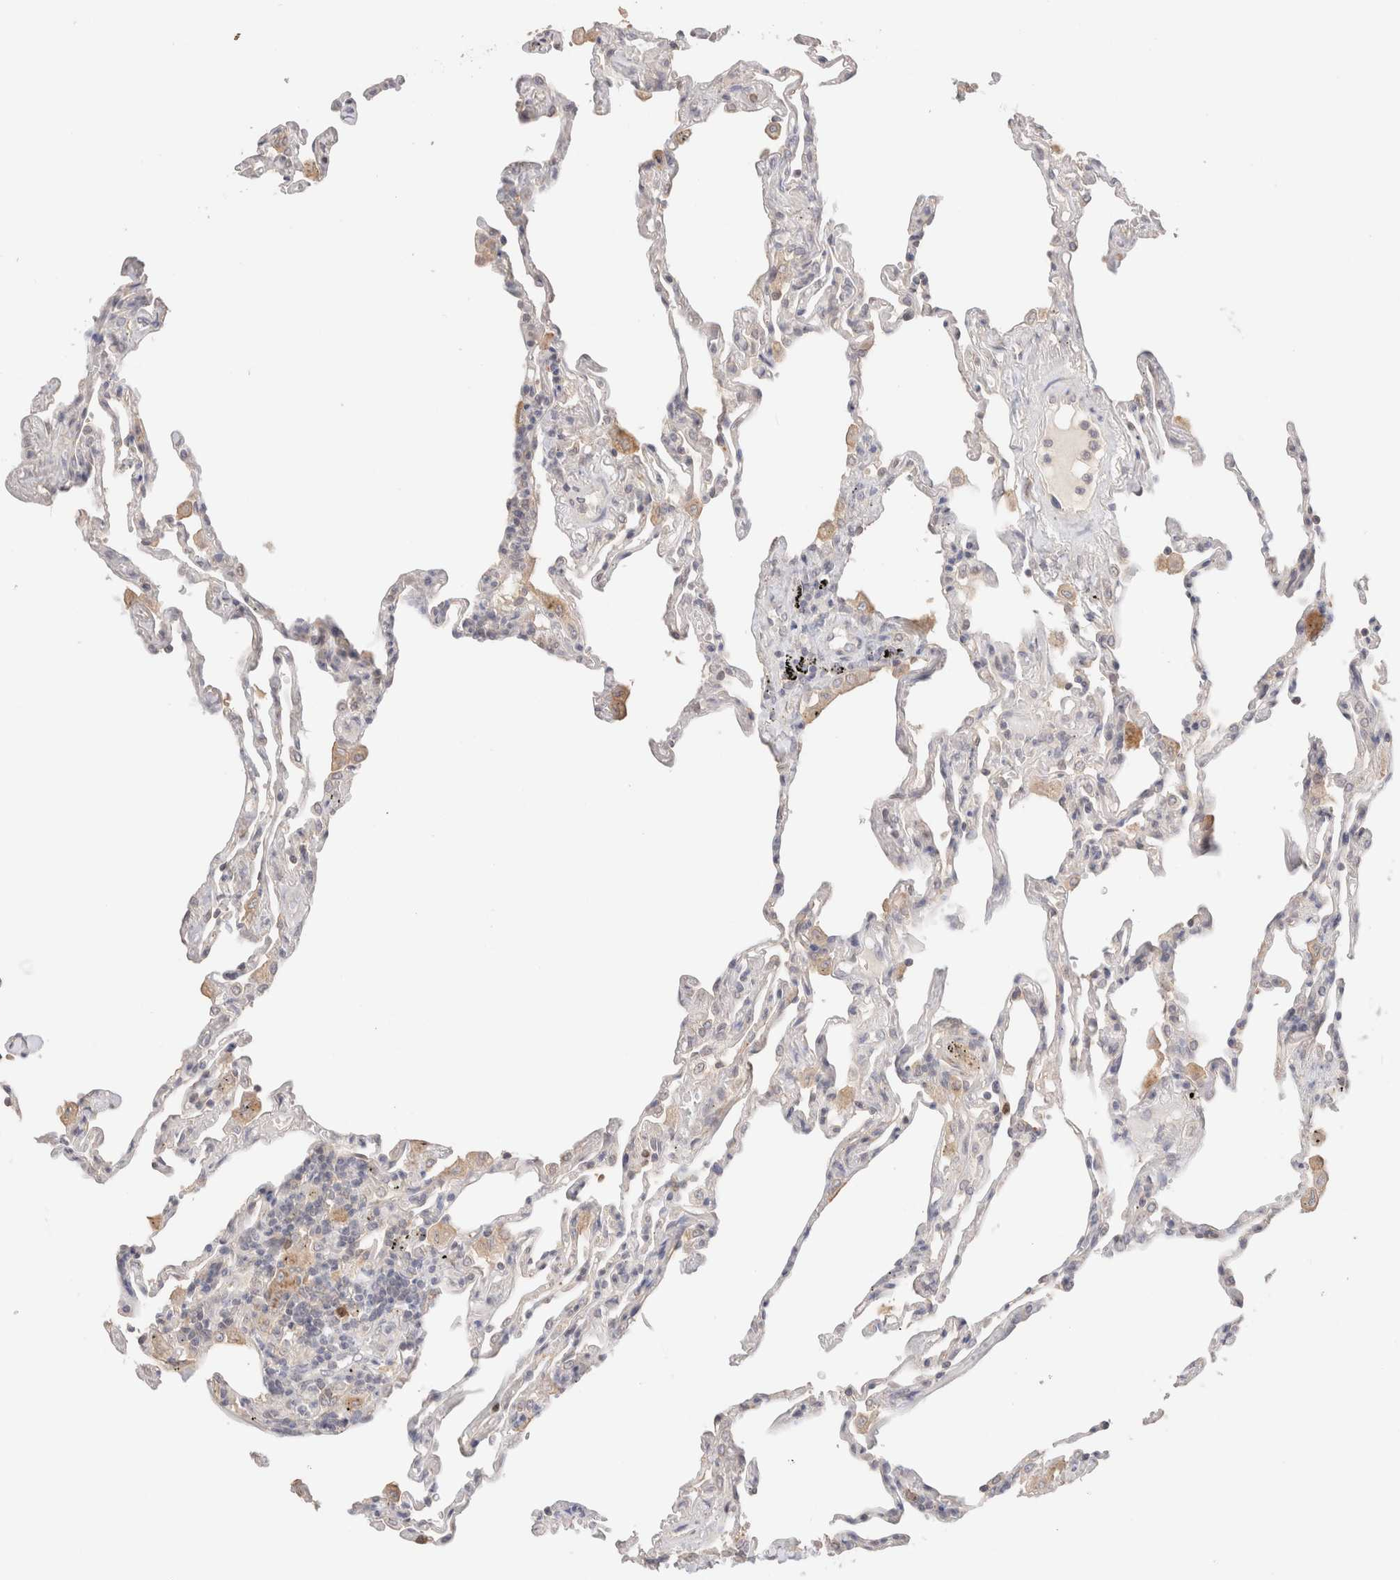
{"staining": {"intensity": "negative", "quantity": "none", "location": "none"}, "tissue": "lung", "cell_type": "Alveolar cells", "image_type": "normal", "snomed": [{"axis": "morphology", "description": "Normal tissue, NOS"}, {"axis": "topography", "description": "Lung"}], "caption": "High magnification brightfield microscopy of benign lung stained with DAB (3,3'-diaminobenzidine) (brown) and counterstained with hematoxylin (blue): alveolar cells show no significant staining. Nuclei are stained in blue.", "gene": "TRIM41", "patient": {"sex": "male", "age": 59}}